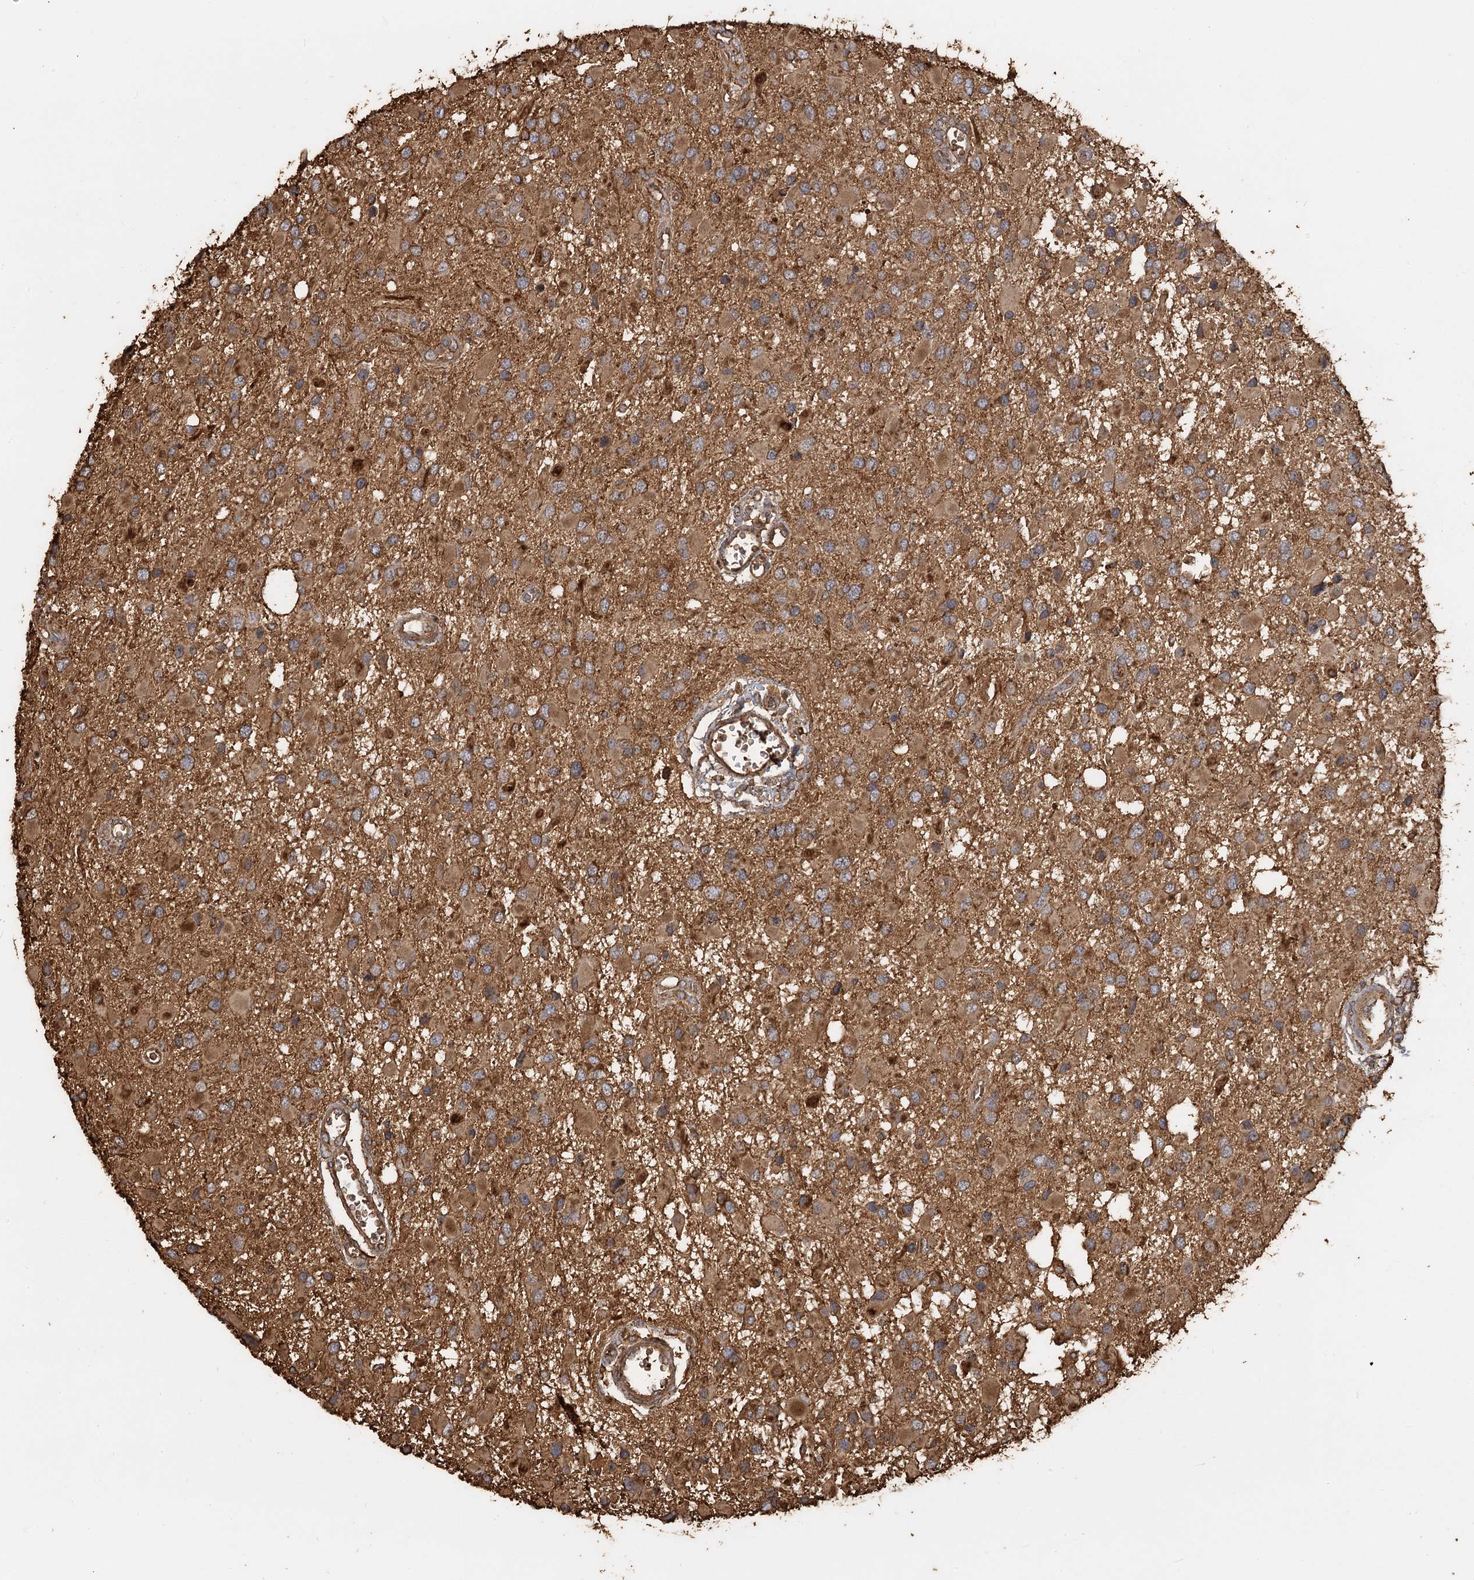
{"staining": {"intensity": "moderate", "quantity": ">75%", "location": "cytoplasmic/membranous"}, "tissue": "glioma", "cell_type": "Tumor cells", "image_type": "cancer", "snomed": [{"axis": "morphology", "description": "Glioma, malignant, High grade"}, {"axis": "topography", "description": "Brain"}], "caption": "Glioma stained with IHC reveals moderate cytoplasmic/membranous positivity in about >75% of tumor cells.", "gene": "PIK3C2A", "patient": {"sex": "male", "age": 53}}